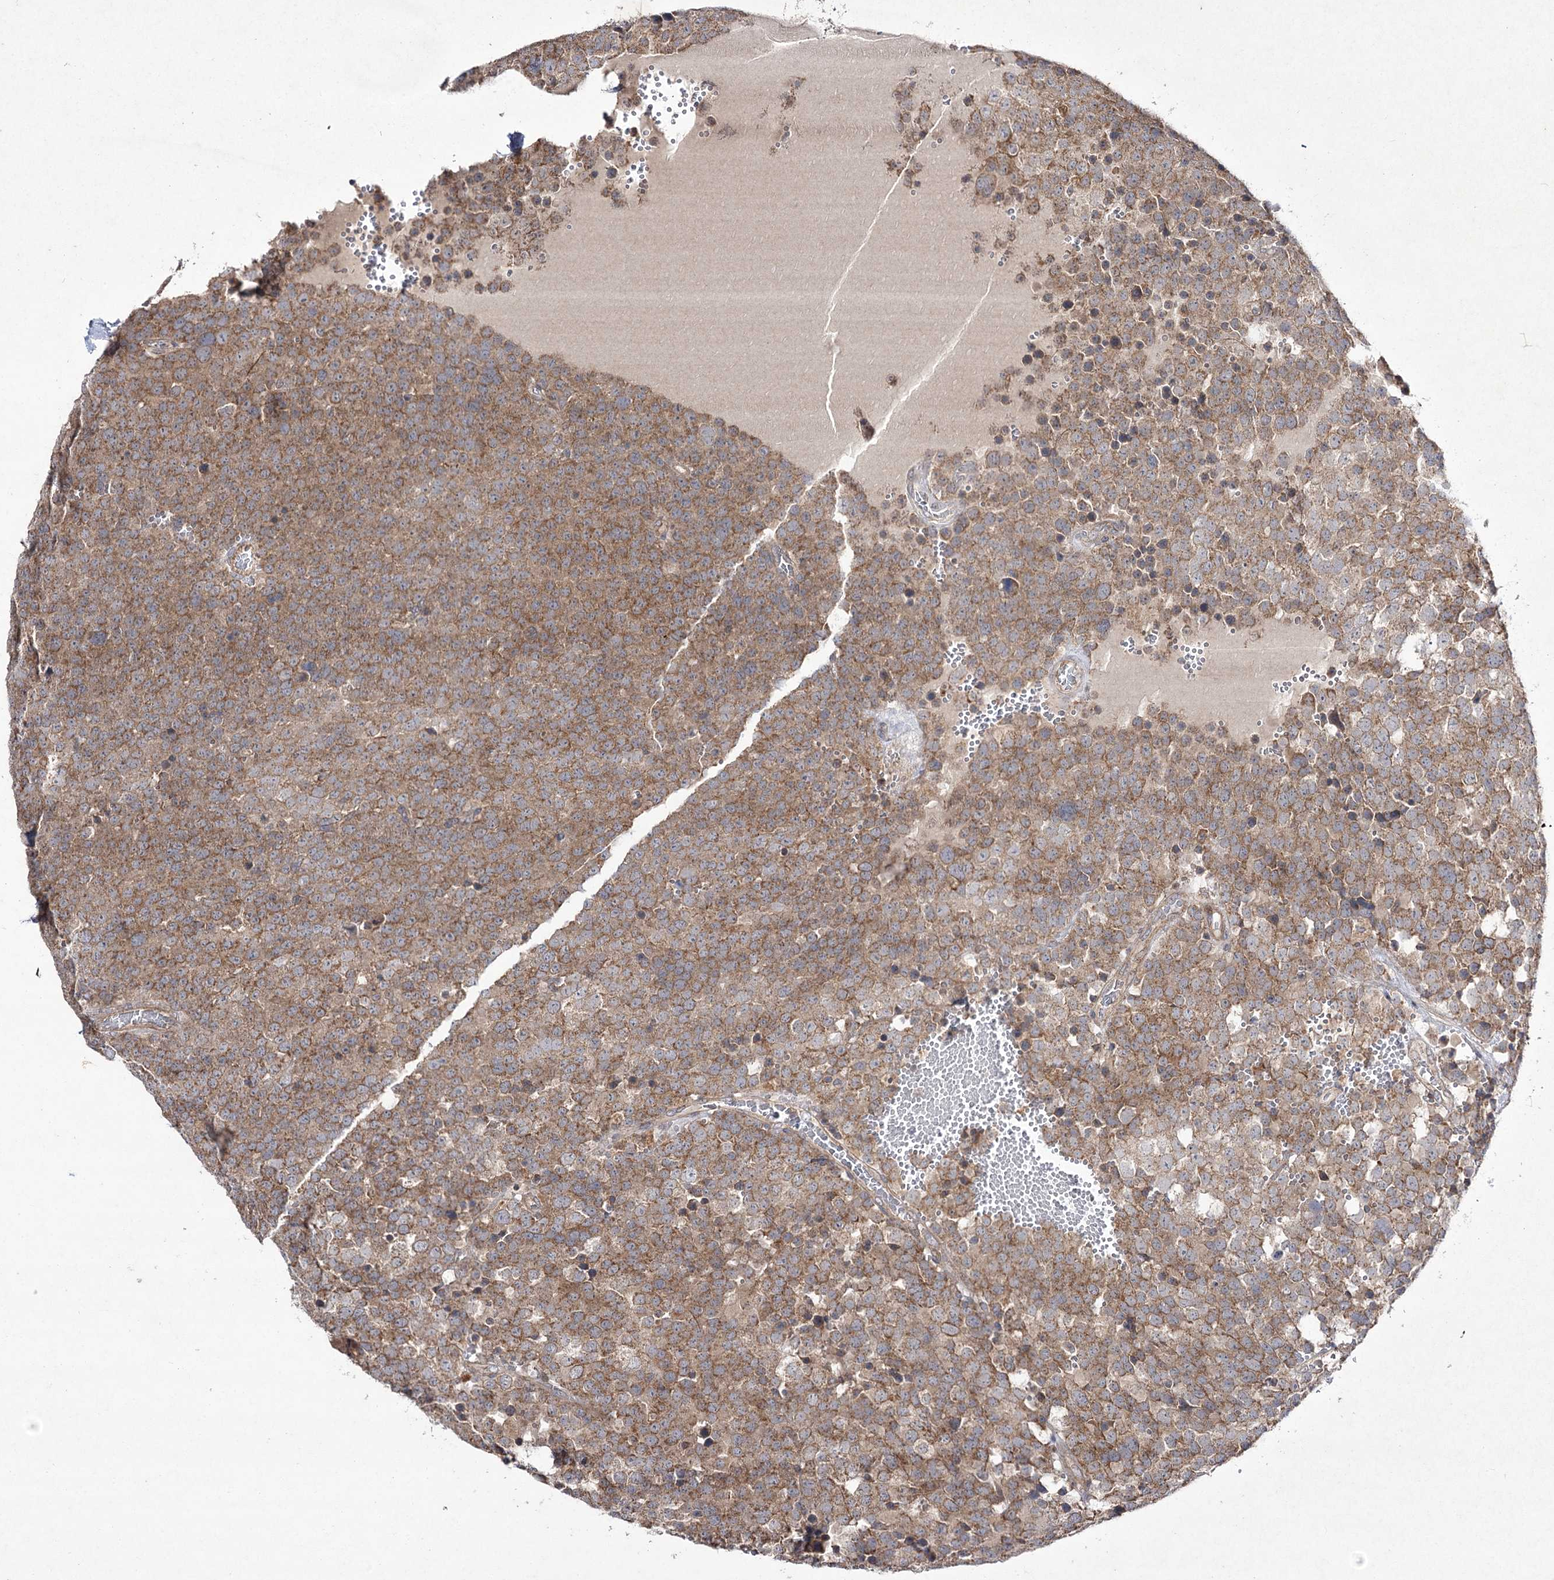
{"staining": {"intensity": "moderate", "quantity": ">75%", "location": "cytoplasmic/membranous"}, "tissue": "testis cancer", "cell_type": "Tumor cells", "image_type": "cancer", "snomed": [{"axis": "morphology", "description": "Seminoma, NOS"}, {"axis": "topography", "description": "Testis"}], "caption": "A histopathology image of seminoma (testis) stained for a protein exhibits moderate cytoplasmic/membranous brown staining in tumor cells.", "gene": "FANCL", "patient": {"sex": "male", "age": 71}}